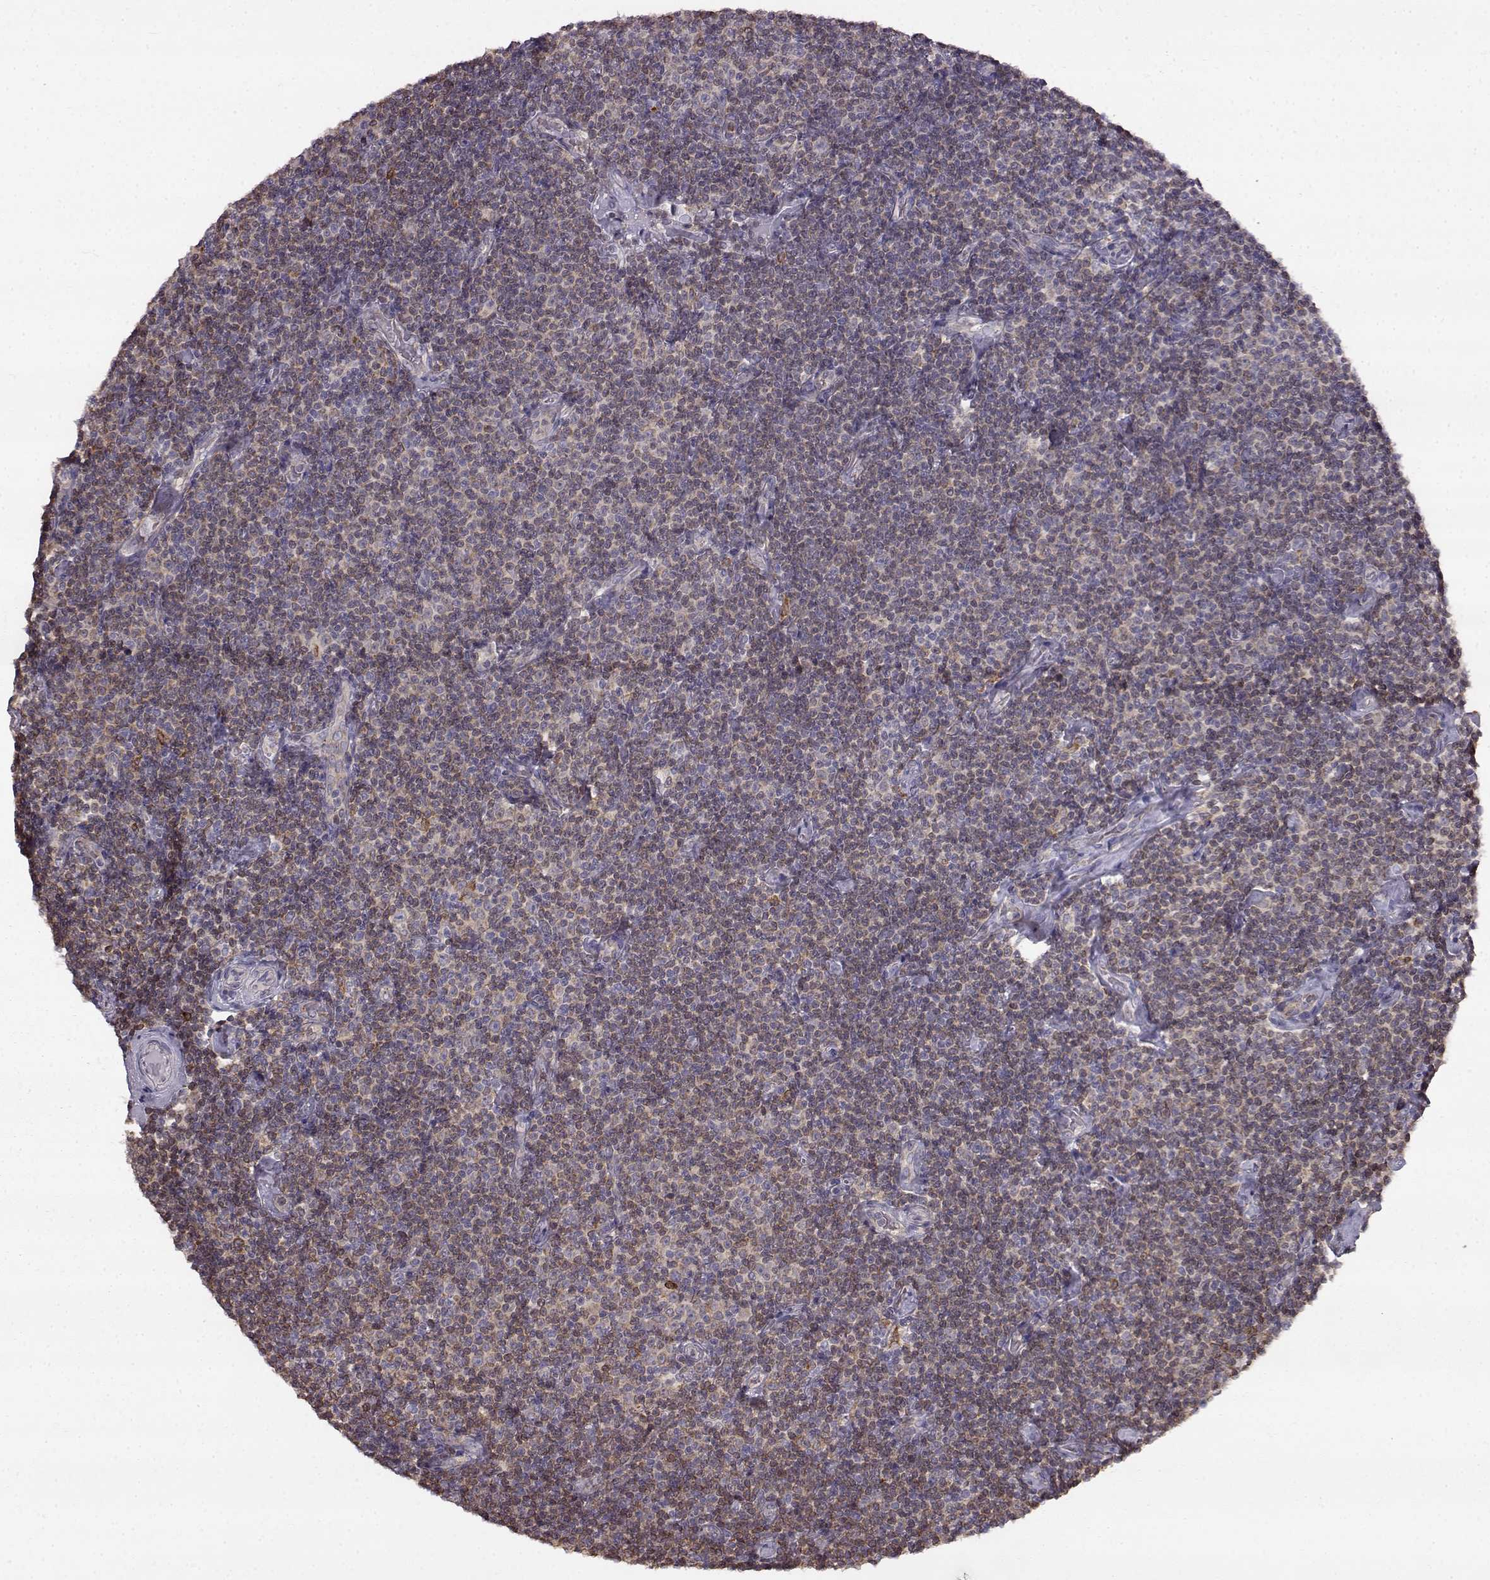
{"staining": {"intensity": "weak", "quantity": ">75%", "location": "cytoplasmic/membranous"}, "tissue": "lymphoma", "cell_type": "Tumor cells", "image_type": "cancer", "snomed": [{"axis": "morphology", "description": "Malignant lymphoma, non-Hodgkin's type, Low grade"}, {"axis": "topography", "description": "Lymph node"}], "caption": "The immunohistochemical stain highlights weak cytoplasmic/membranous positivity in tumor cells of lymphoma tissue.", "gene": "SPAG17", "patient": {"sex": "male", "age": 81}}